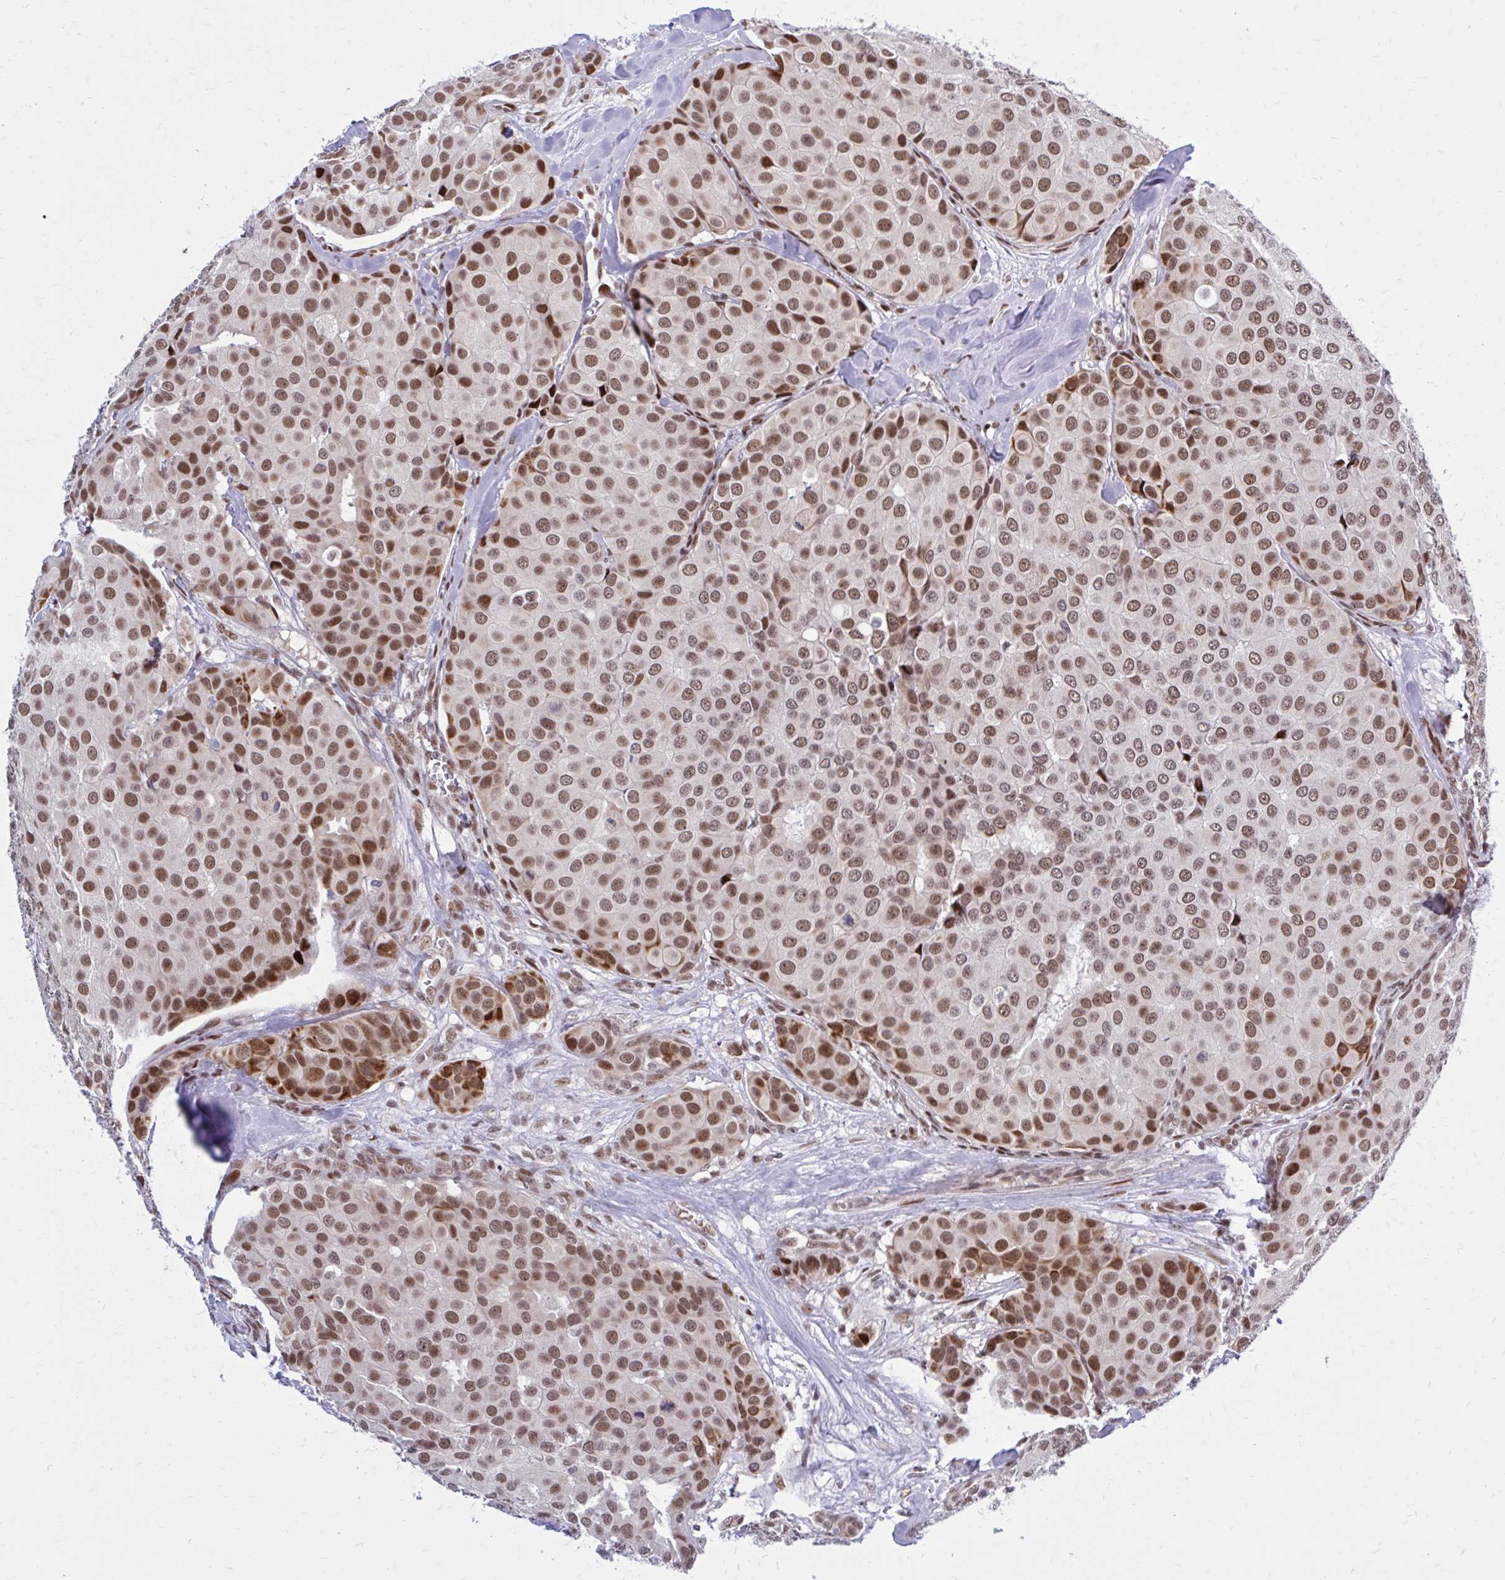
{"staining": {"intensity": "moderate", "quantity": ">75%", "location": "nuclear"}, "tissue": "breast cancer", "cell_type": "Tumor cells", "image_type": "cancer", "snomed": [{"axis": "morphology", "description": "Duct carcinoma"}, {"axis": "topography", "description": "Breast"}], "caption": "A medium amount of moderate nuclear positivity is appreciated in approximately >75% of tumor cells in invasive ductal carcinoma (breast) tissue. (DAB IHC, brown staining for protein, blue staining for nuclei).", "gene": "PSME4", "patient": {"sex": "female", "age": 70}}